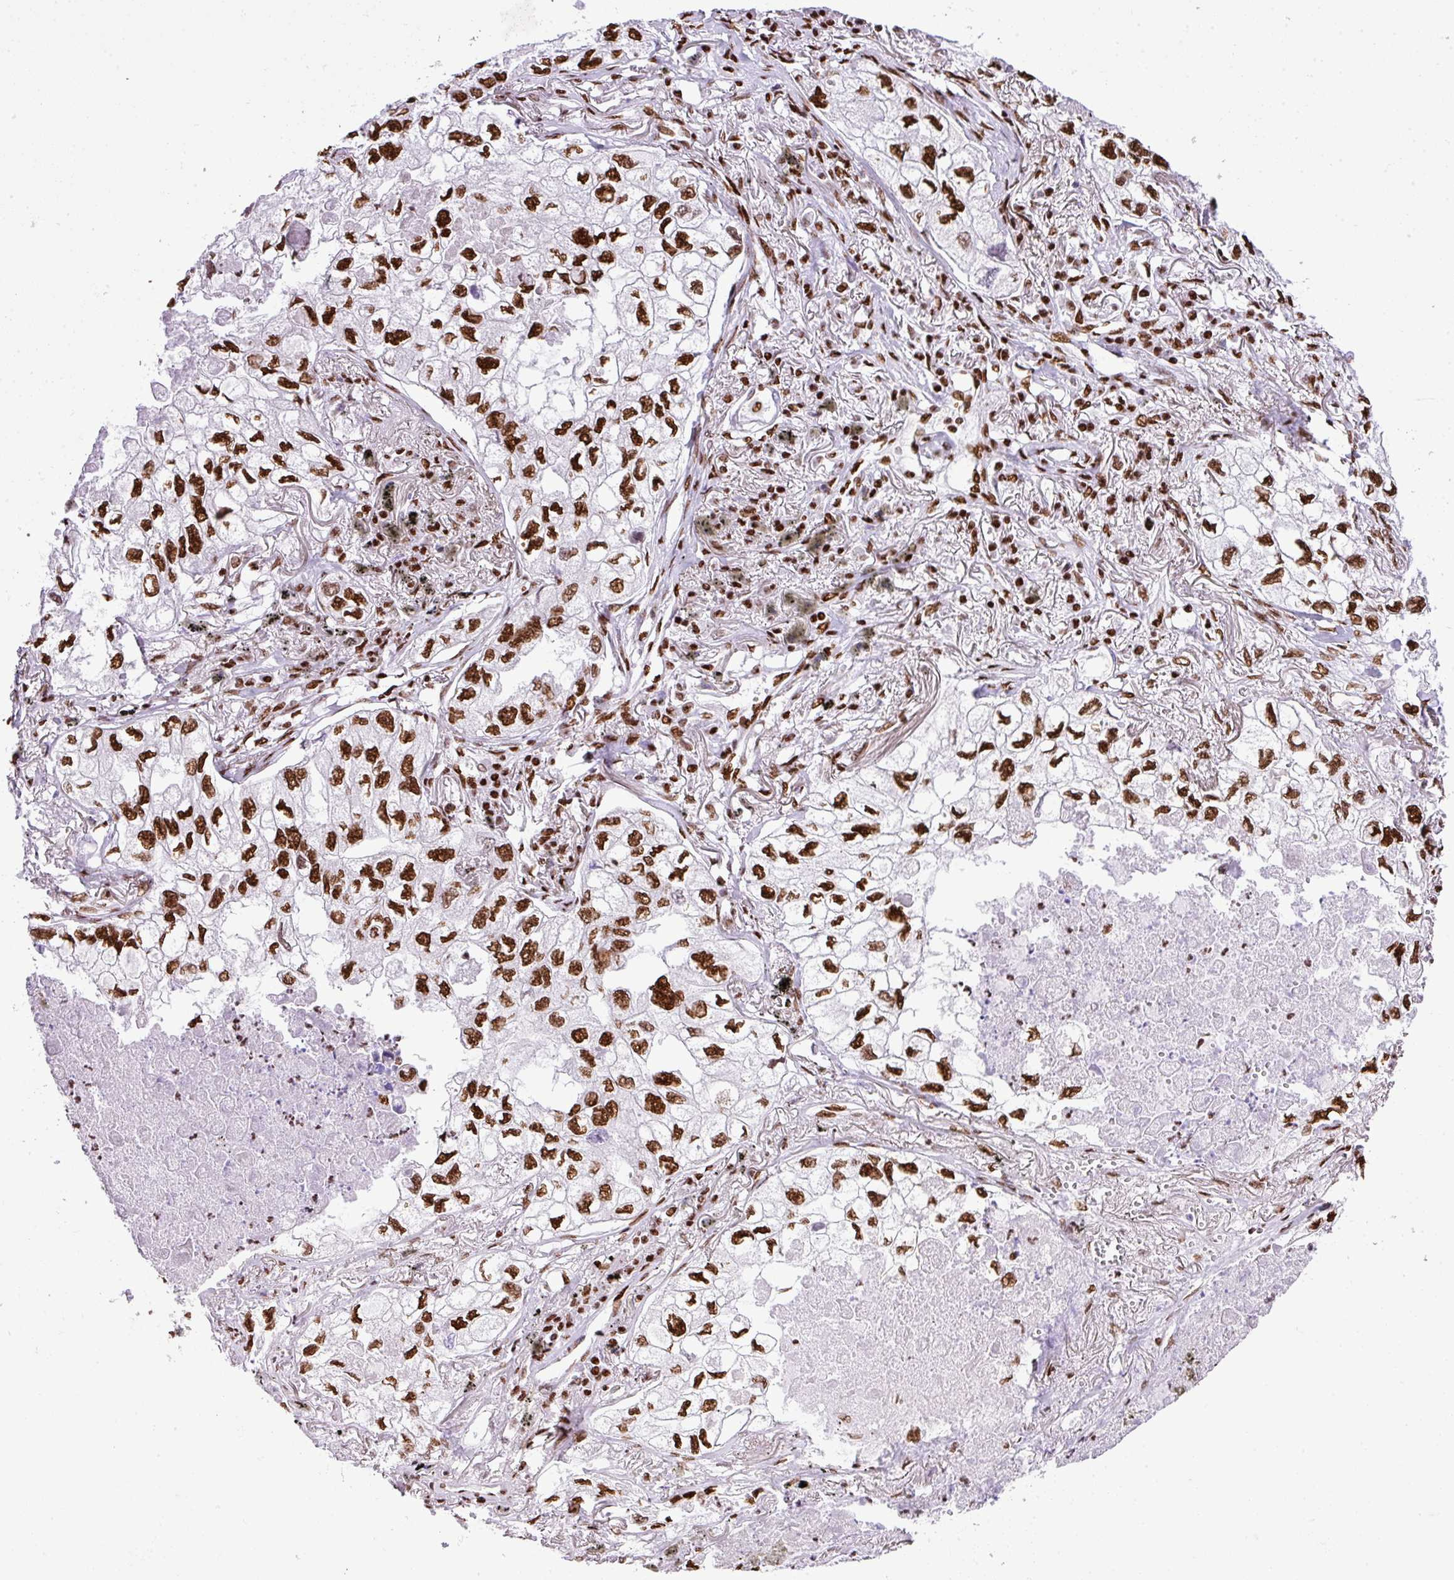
{"staining": {"intensity": "strong", "quantity": ">75%", "location": "nuclear"}, "tissue": "lung cancer", "cell_type": "Tumor cells", "image_type": "cancer", "snomed": [{"axis": "morphology", "description": "Adenocarcinoma, NOS"}, {"axis": "topography", "description": "Lung"}], "caption": "A brown stain shows strong nuclear staining of a protein in human lung cancer tumor cells.", "gene": "RARG", "patient": {"sex": "male", "age": 65}}